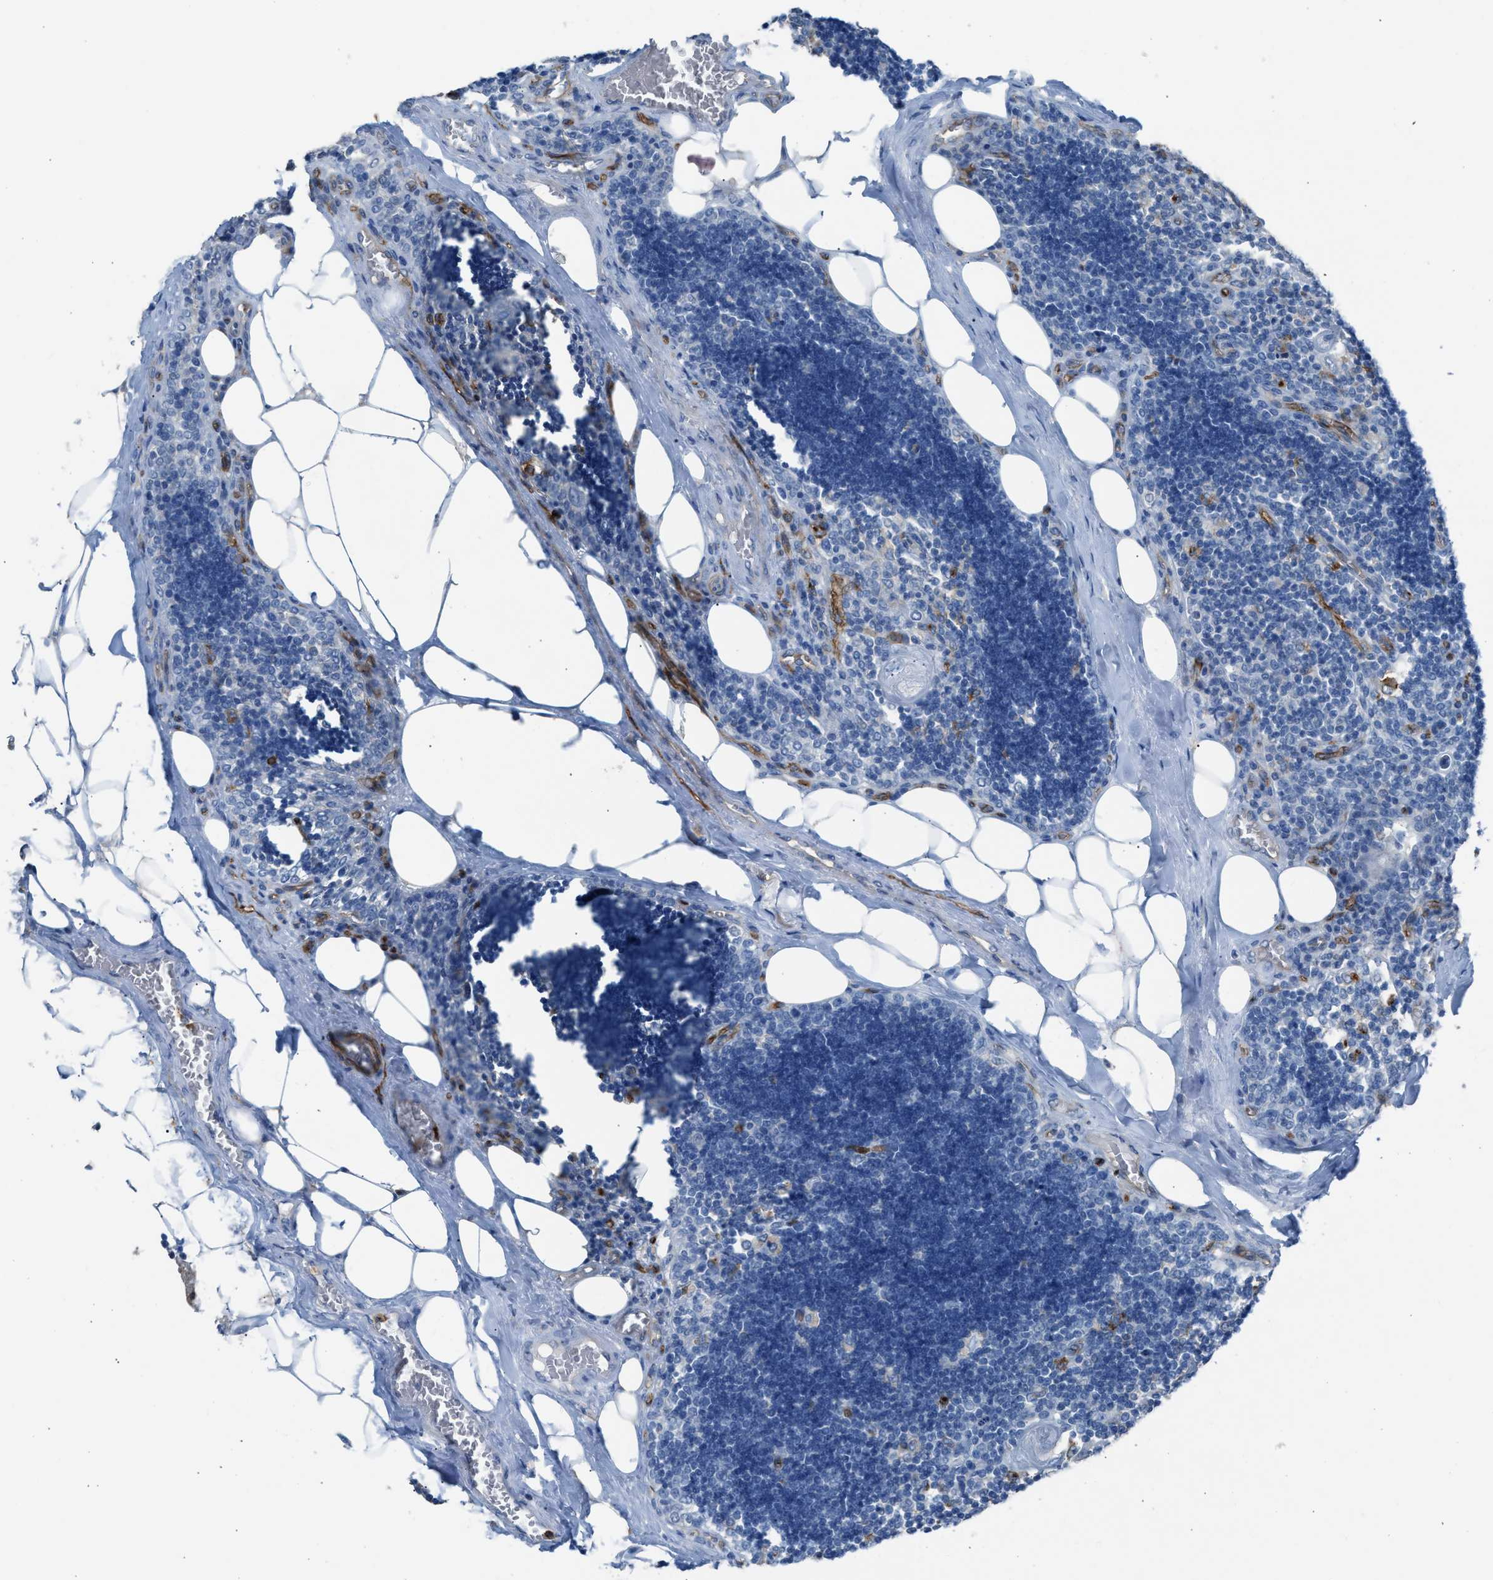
{"staining": {"intensity": "negative", "quantity": "none", "location": "none"}, "tissue": "lymph node", "cell_type": "Germinal center cells", "image_type": "normal", "snomed": [{"axis": "morphology", "description": "Normal tissue, NOS"}, {"axis": "topography", "description": "Lymph node"}], "caption": "This micrograph is of benign lymph node stained with immunohistochemistry (IHC) to label a protein in brown with the nuclei are counter-stained blue. There is no positivity in germinal center cells.", "gene": "DYSF", "patient": {"sex": "male", "age": 33}}